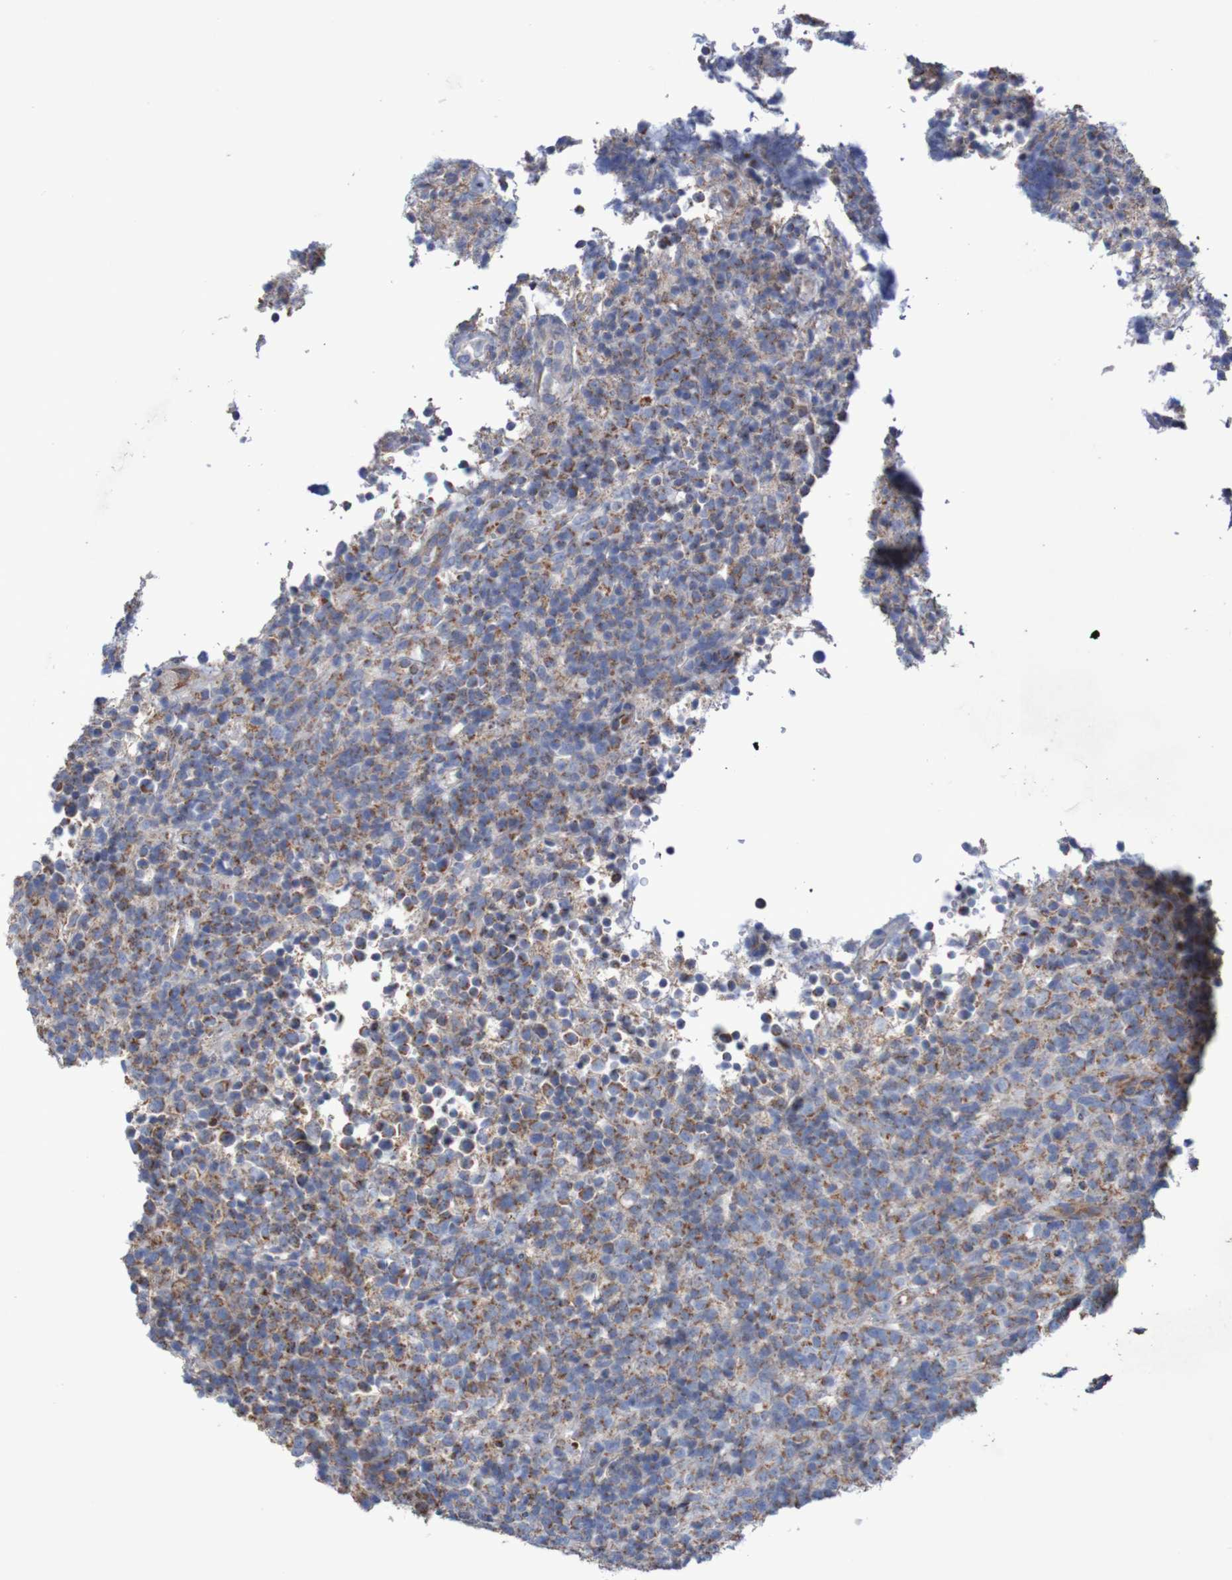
{"staining": {"intensity": "moderate", "quantity": ">75%", "location": "cytoplasmic/membranous"}, "tissue": "lymphoma", "cell_type": "Tumor cells", "image_type": "cancer", "snomed": [{"axis": "morphology", "description": "Malignant lymphoma, non-Hodgkin's type, High grade"}, {"axis": "topography", "description": "Lymph node"}], "caption": "Immunohistochemical staining of human malignant lymphoma, non-Hodgkin's type (high-grade) displays moderate cytoplasmic/membranous protein positivity in approximately >75% of tumor cells.", "gene": "MMEL1", "patient": {"sex": "female", "age": 76}}